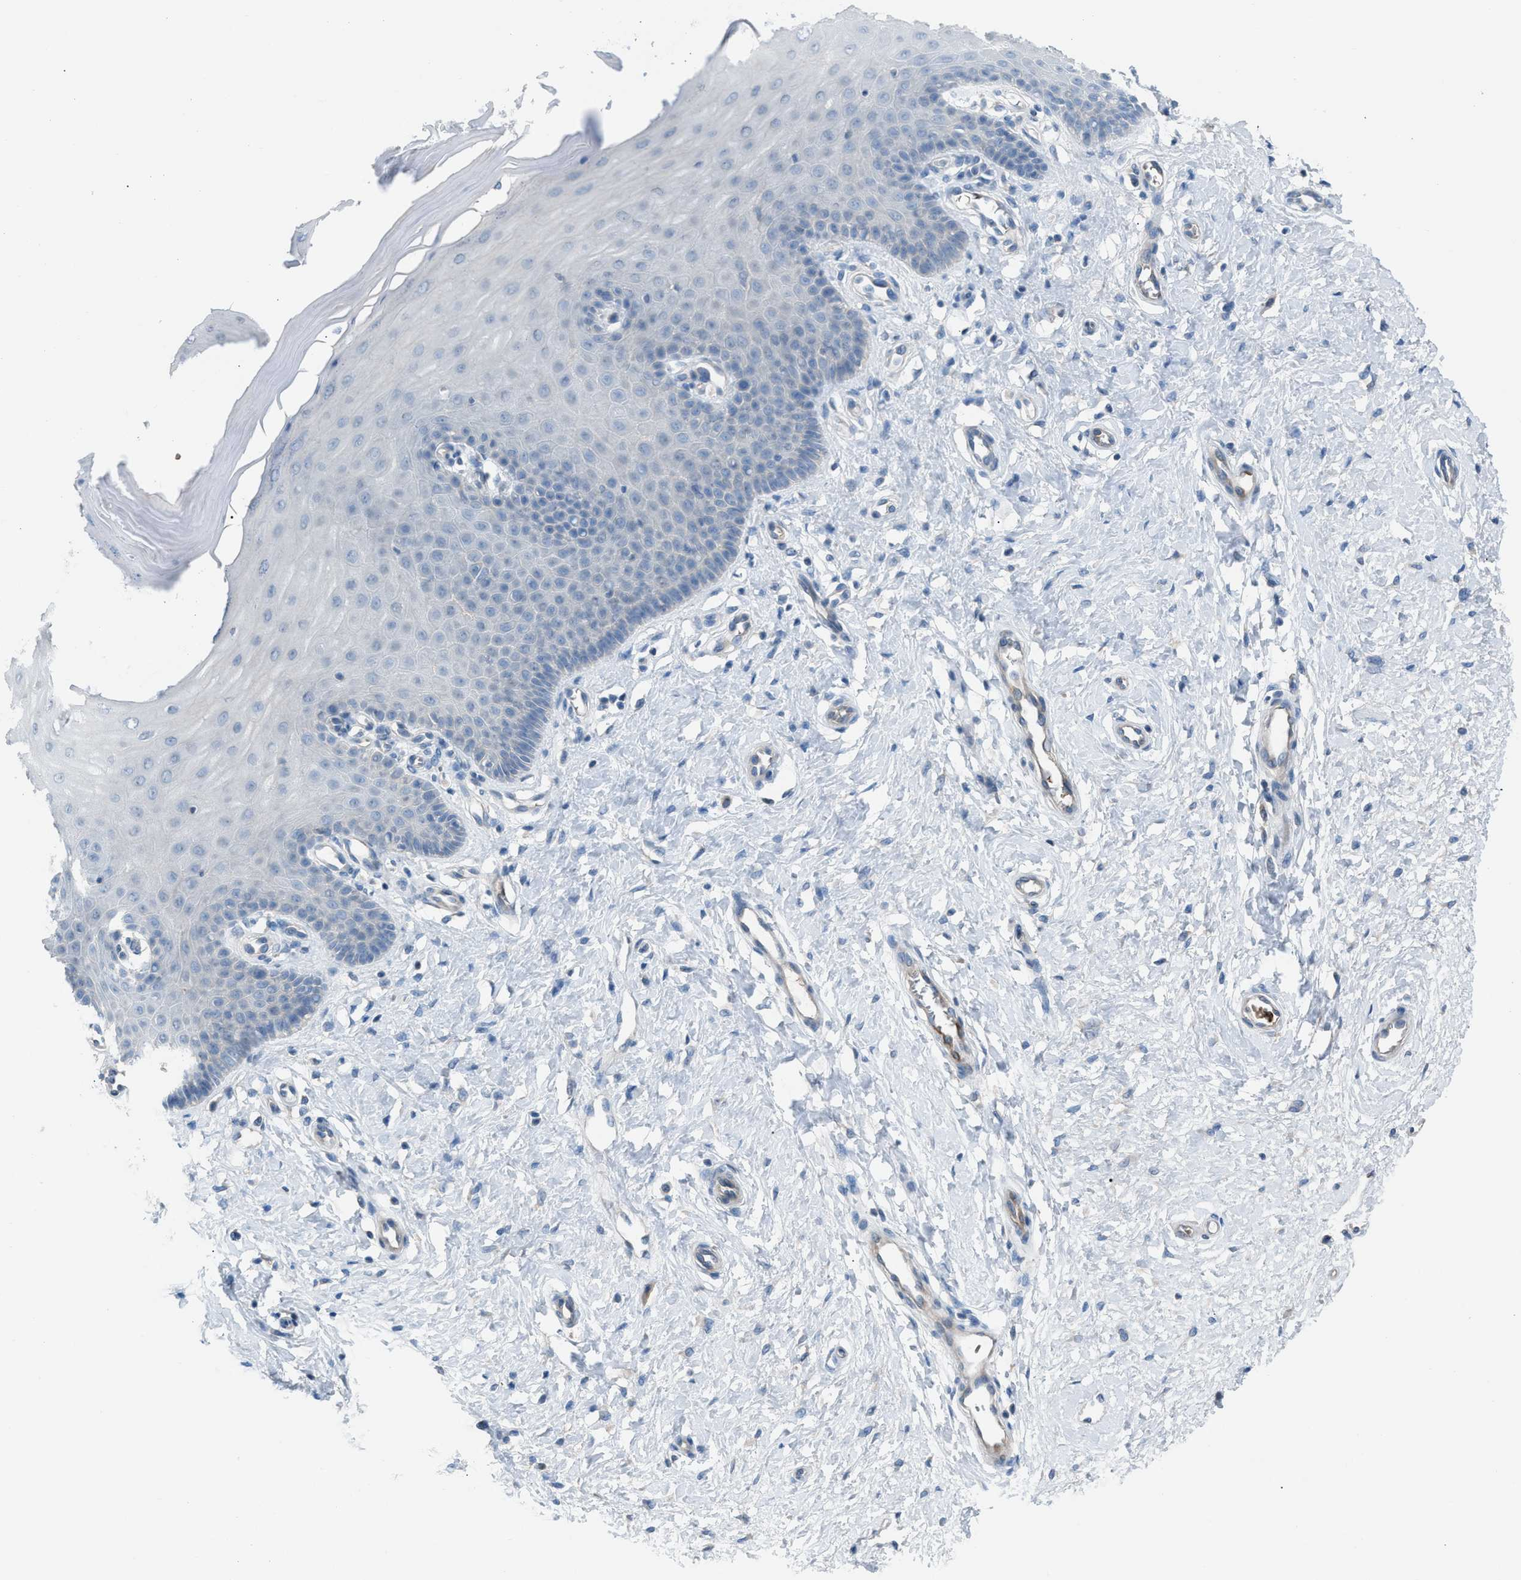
{"staining": {"intensity": "negative", "quantity": "none", "location": "none"}, "tissue": "cervix", "cell_type": "Squamous epithelial cells", "image_type": "normal", "snomed": [{"axis": "morphology", "description": "Normal tissue, NOS"}, {"axis": "topography", "description": "Cervix"}], "caption": "High power microscopy image of an IHC image of unremarkable cervix, revealing no significant positivity in squamous epithelial cells. (Stains: DAB immunohistochemistry (IHC) with hematoxylin counter stain, Microscopy: brightfield microscopy at high magnification).", "gene": "CFAP77", "patient": {"sex": "female", "age": 55}}